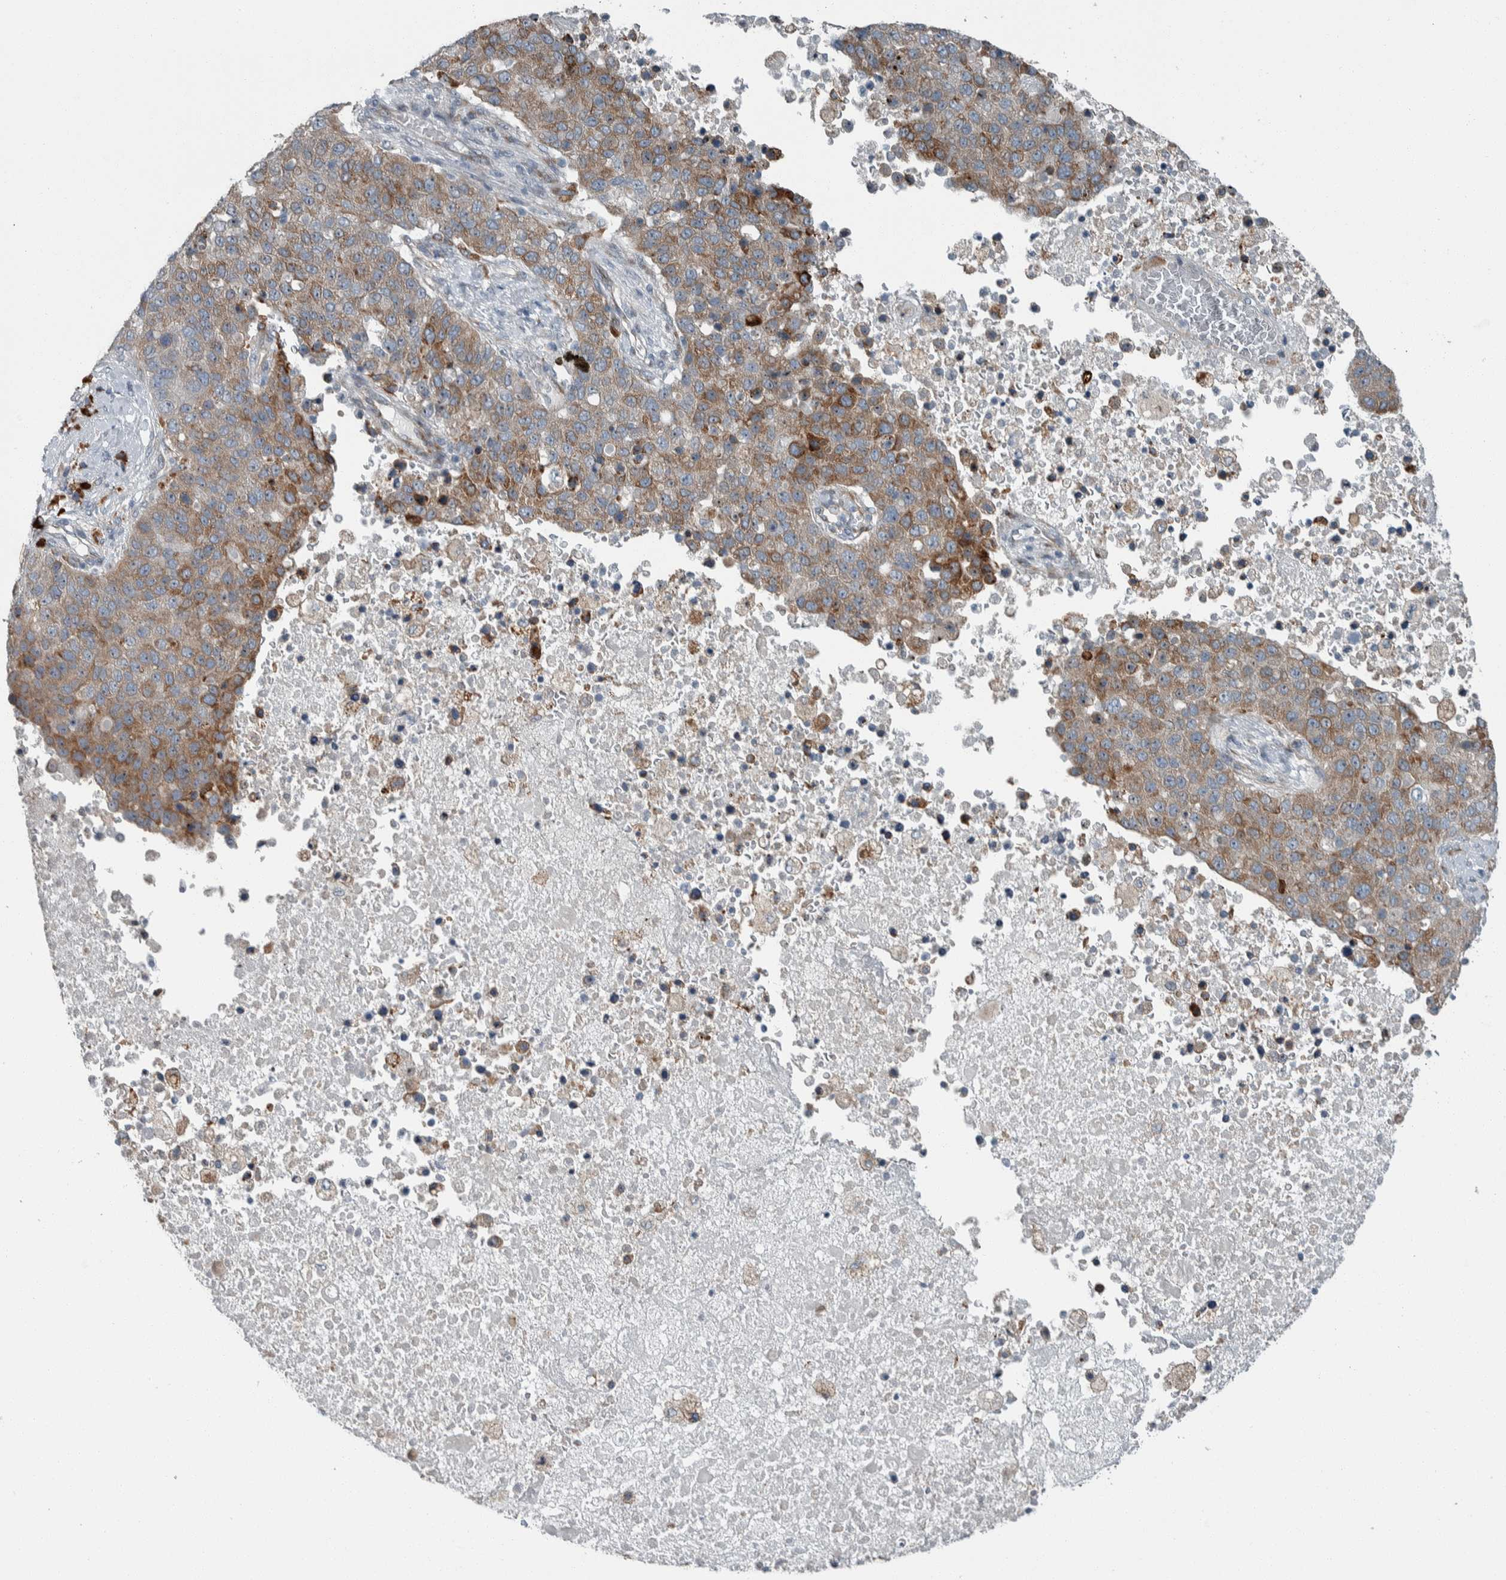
{"staining": {"intensity": "moderate", "quantity": ">75%", "location": "cytoplasmic/membranous"}, "tissue": "pancreatic cancer", "cell_type": "Tumor cells", "image_type": "cancer", "snomed": [{"axis": "morphology", "description": "Adenocarcinoma, NOS"}, {"axis": "topography", "description": "Pancreas"}], "caption": "Pancreatic adenocarcinoma was stained to show a protein in brown. There is medium levels of moderate cytoplasmic/membranous positivity in approximately >75% of tumor cells.", "gene": "USP25", "patient": {"sex": "female", "age": 61}}